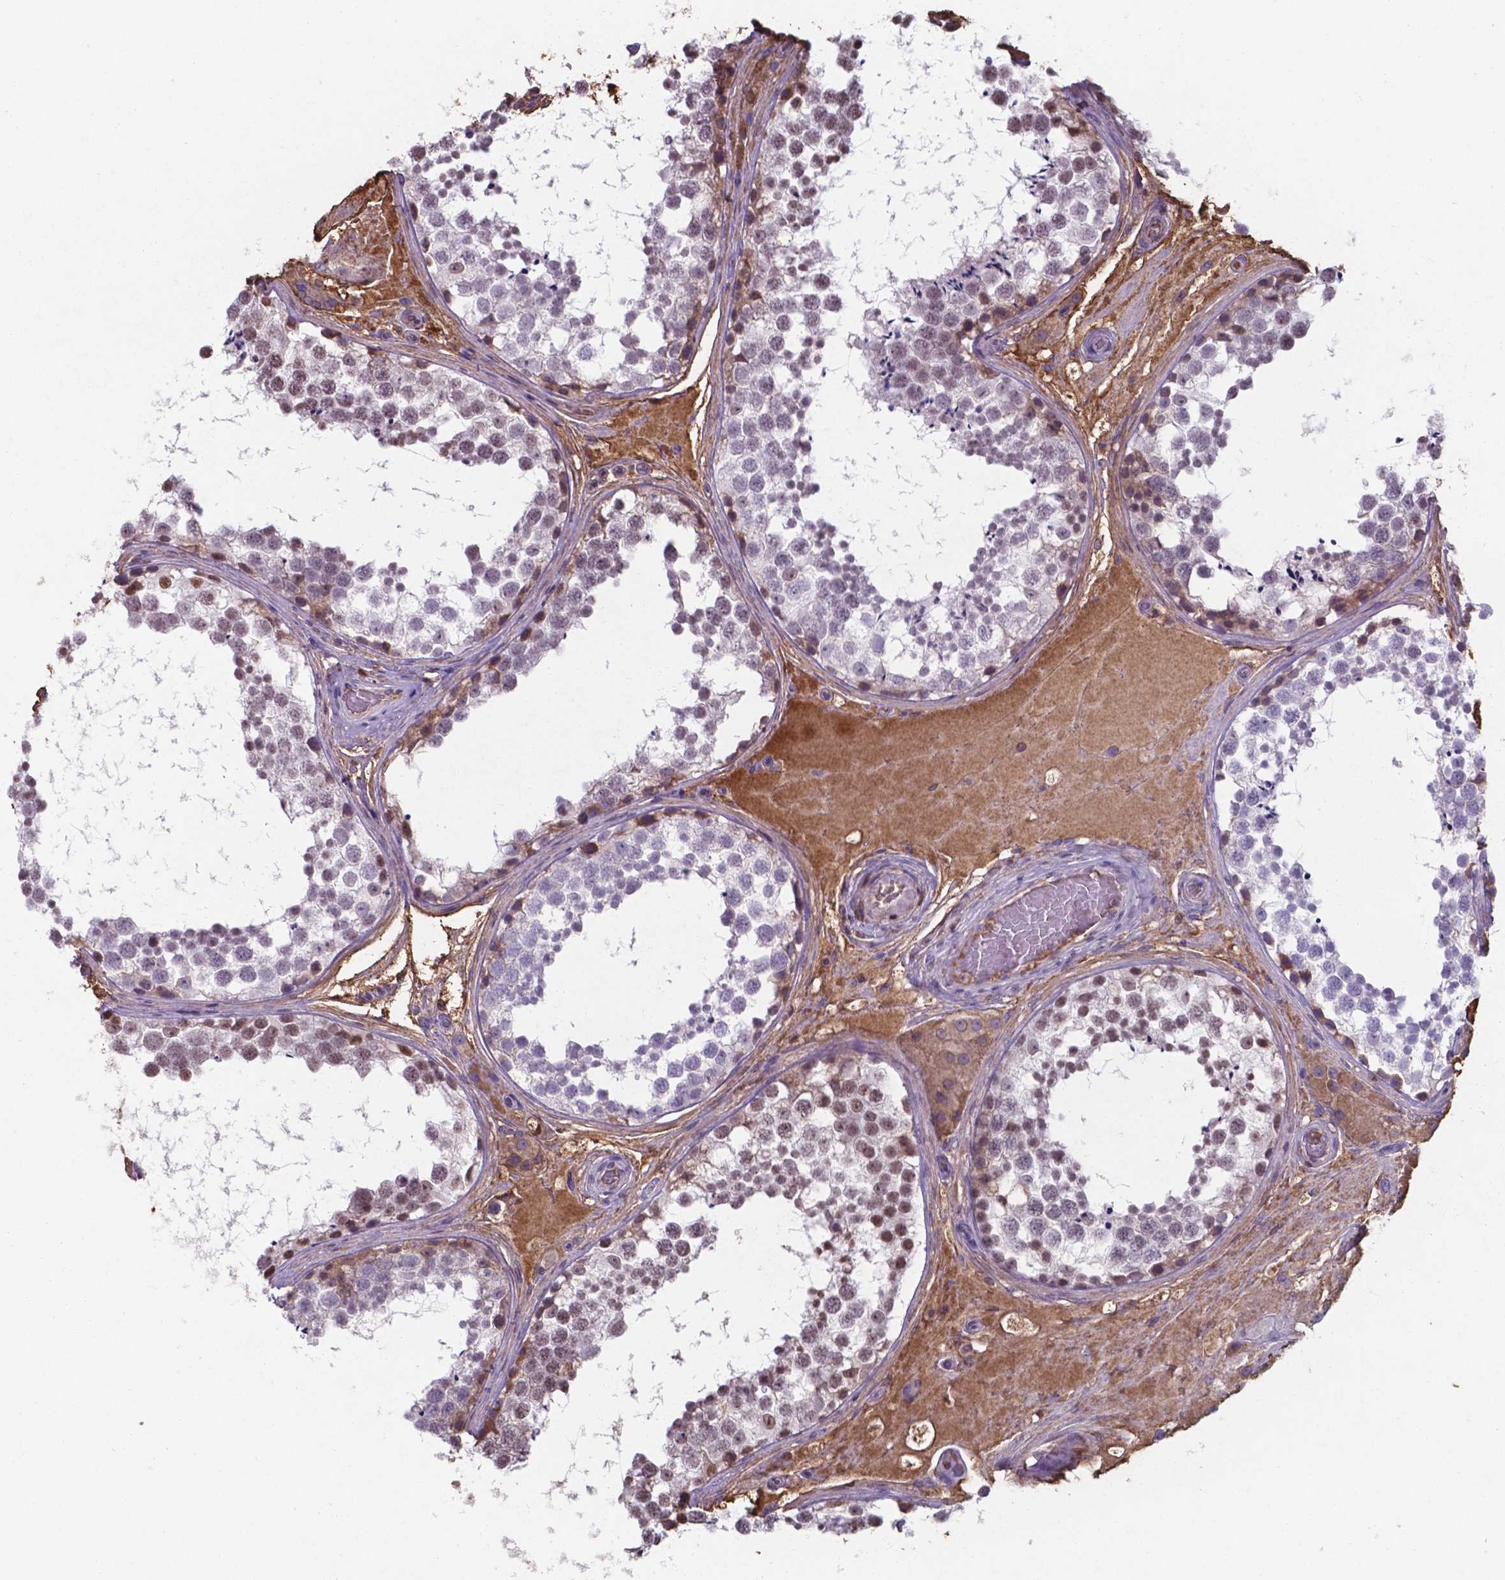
{"staining": {"intensity": "strong", "quantity": "<25%", "location": "cytoplasmic/membranous,nuclear"}, "tissue": "testis", "cell_type": "Cells in seminiferous ducts", "image_type": "normal", "snomed": [{"axis": "morphology", "description": "Normal tissue, NOS"}, {"axis": "morphology", "description": "Seminoma, NOS"}, {"axis": "topography", "description": "Testis"}], "caption": "High-power microscopy captured an immunohistochemistry photomicrograph of normal testis, revealing strong cytoplasmic/membranous,nuclear staining in approximately <25% of cells in seminiferous ducts. (DAB (3,3'-diaminobenzidine) IHC, brown staining for protein, blue staining for nuclei).", "gene": "SERPINA1", "patient": {"sex": "male", "age": 65}}